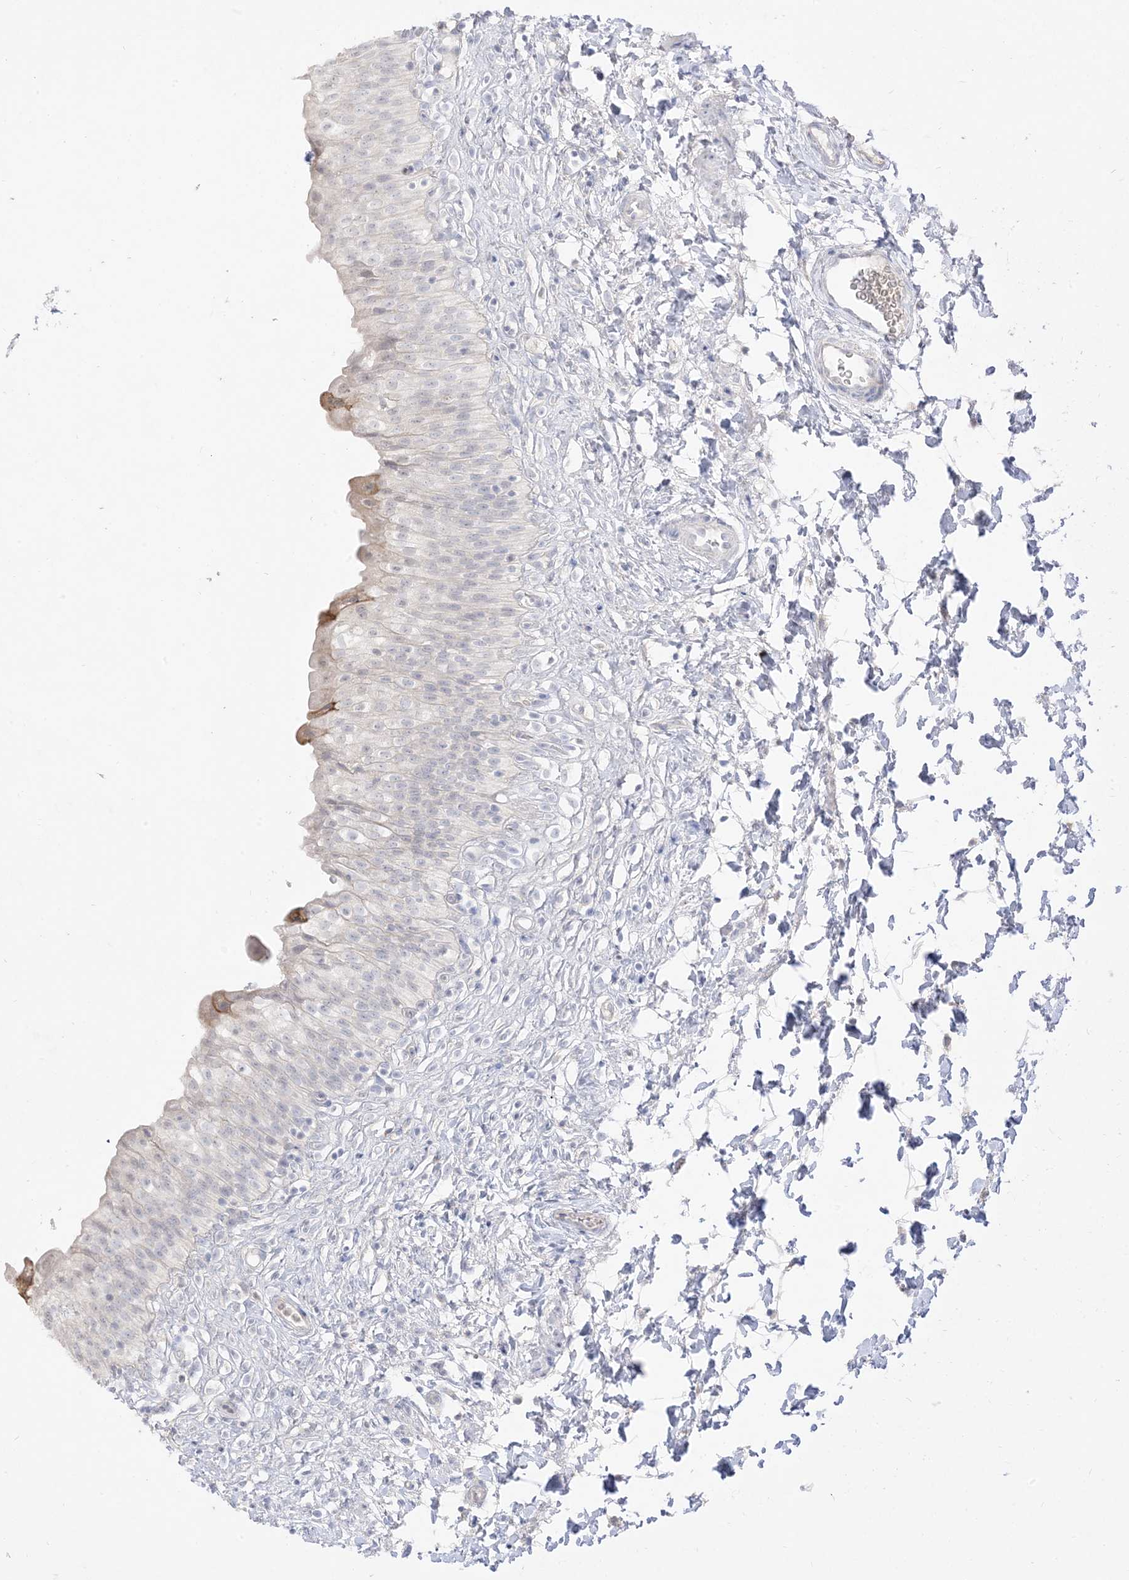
{"staining": {"intensity": "moderate", "quantity": "<25%", "location": "cytoplasmic/membranous"}, "tissue": "urinary bladder", "cell_type": "Urothelial cells", "image_type": "normal", "snomed": [{"axis": "morphology", "description": "Normal tissue, NOS"}, {"axis": "topography", "description": "Urinary bladder"}], "caption": "Protein expression by IHC displays moderate cytoplasmic/membranous expression in approximately <25% of urothelial cells in benign urinary bladder.", "gene": "LOXL3", "patient": {"sex": "male", "age": 55}}